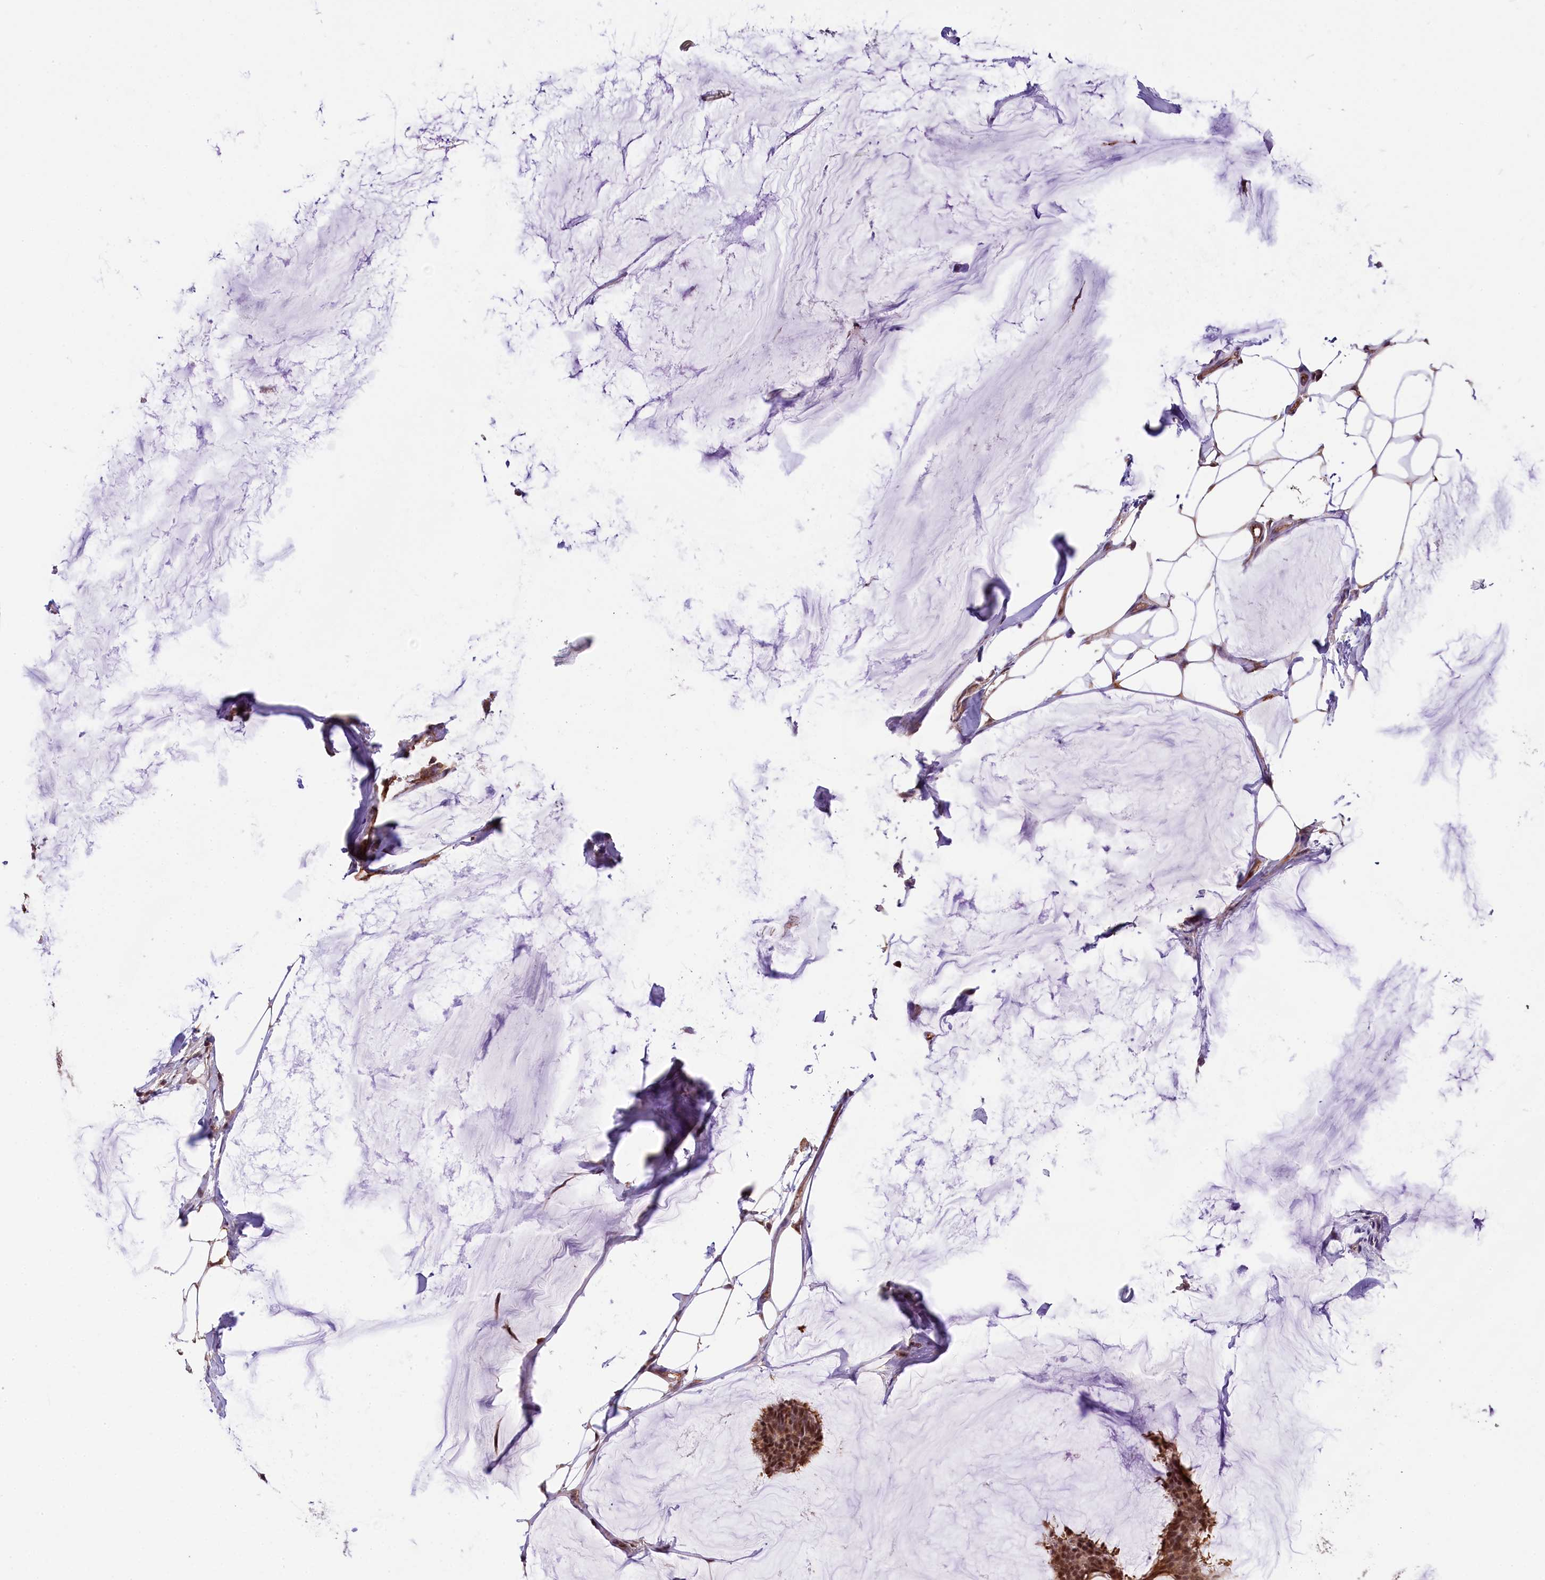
{"staining": {"intensity": "moderate", "quantity": ">75%", "location": "cytoplasmic/membranous,nuclear"}, "tissue": "breast cancer", "cell_type": "Tumor cells", "image_type": "cancer", "snomed": [{"axis": "morphology", "description": "Duct carcinoma"}, {"axis": "topography", "description": "Breast"}], "caption": "Breast cancer stained for a protein (brown) reveals moderate cytoplasmic/membranous and nuclear positive staining in approximately >75% of tumor cells.", "gene": "MRPL54", "patient": {"sex": "female", "age": 93}}